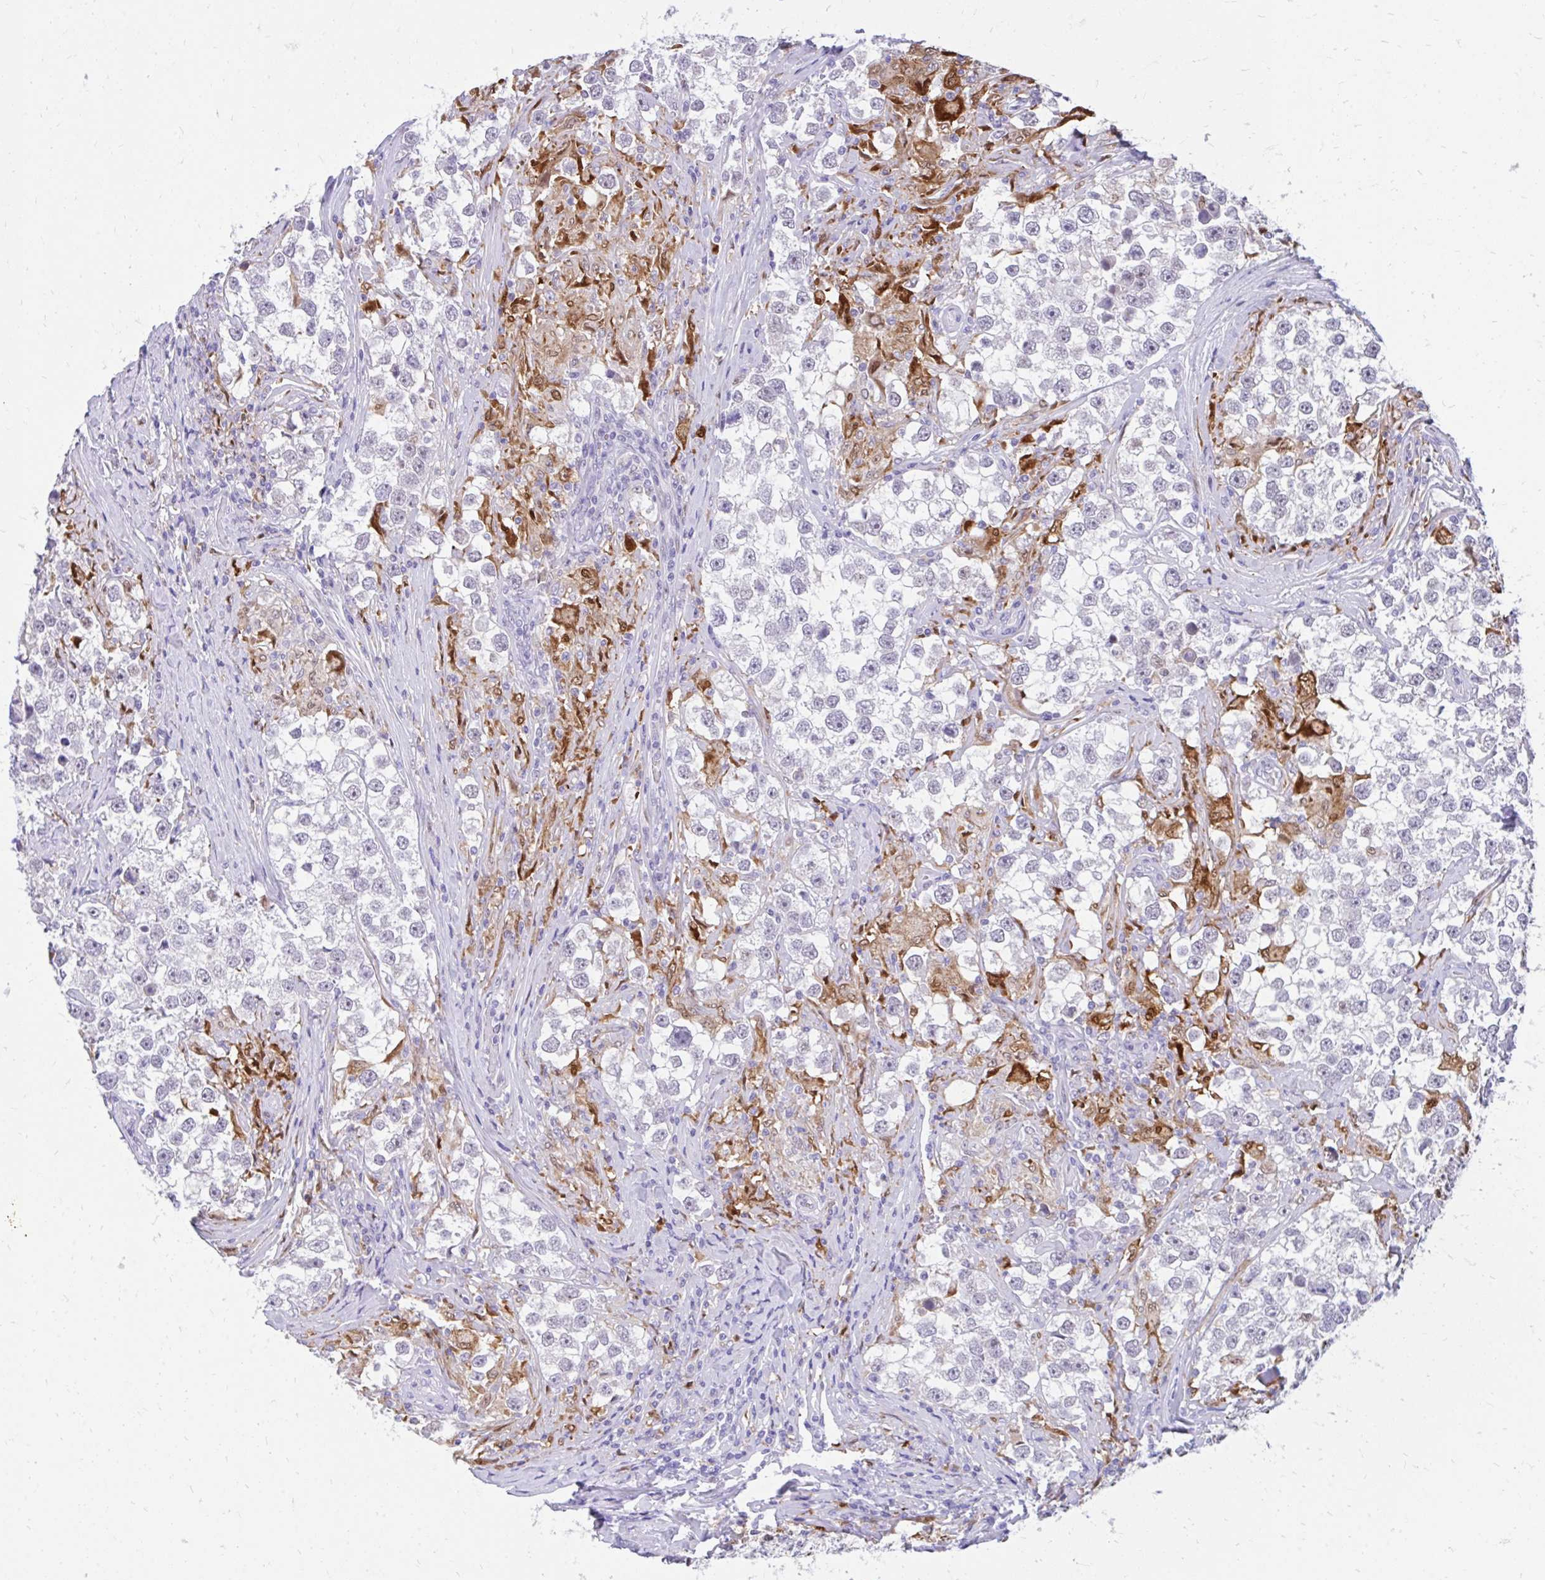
{"staining": {"intensity": "negative", "quantity": "none", "location": "none"}, "tissue": "testis cancer", "cell_type": "Tumor cells", "image_type": "cancer", "snomed": [{"axis": "morphology", "description": "Seminoma, NOS"}, {"axis": "topography", "description": "Testis"}], "caption": "An immunohistochemistry photomicrograph of testis cancer (seminoma) is shown. There is no staining in tumor cells of testis cancer (seminoma).", "gene": "GLB1L2", "patient": {"sex": "male", "age": 46}}